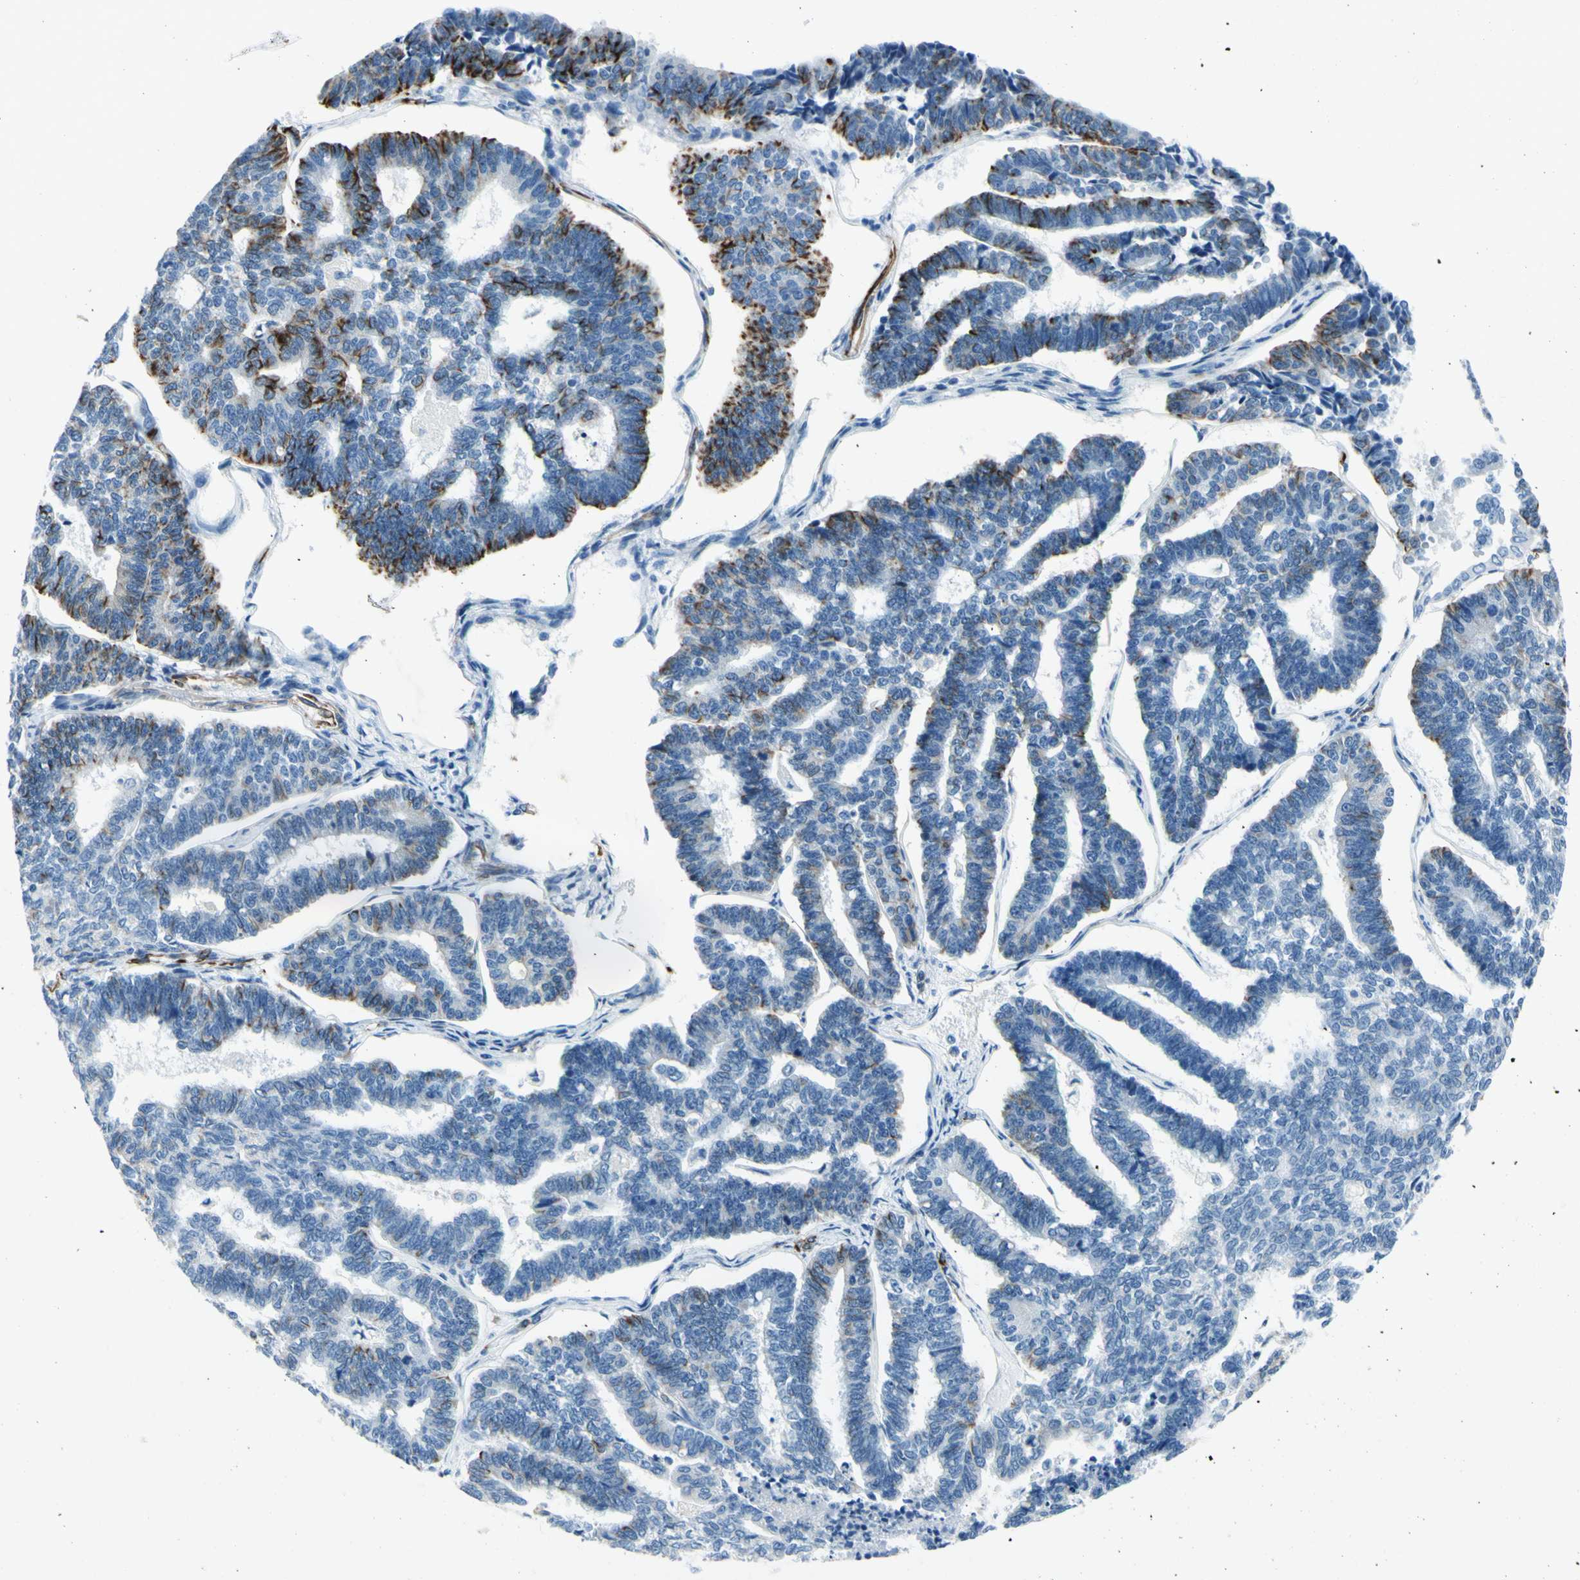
{"staining": {"intensity": "negative", "quantity": "none", "location": "none"}, "tissue": "endometrial cancer", "cell_type": "Tumor cells", "image_type": "cancer", "snomed": [{"axis": "morphology", "description": "Adenocarcinoma, NOS"}, {"axis": "topography", "description": "Endometrium"}], "caption": "IHC histopathology image of neoplastic tissue: adenocarcinoma (endometrial) stained with DAB demonstrates no significant protein positivity in tumor cells.", "gene": "PTH2R", "patient": {"sex": "female", "age": 70}}